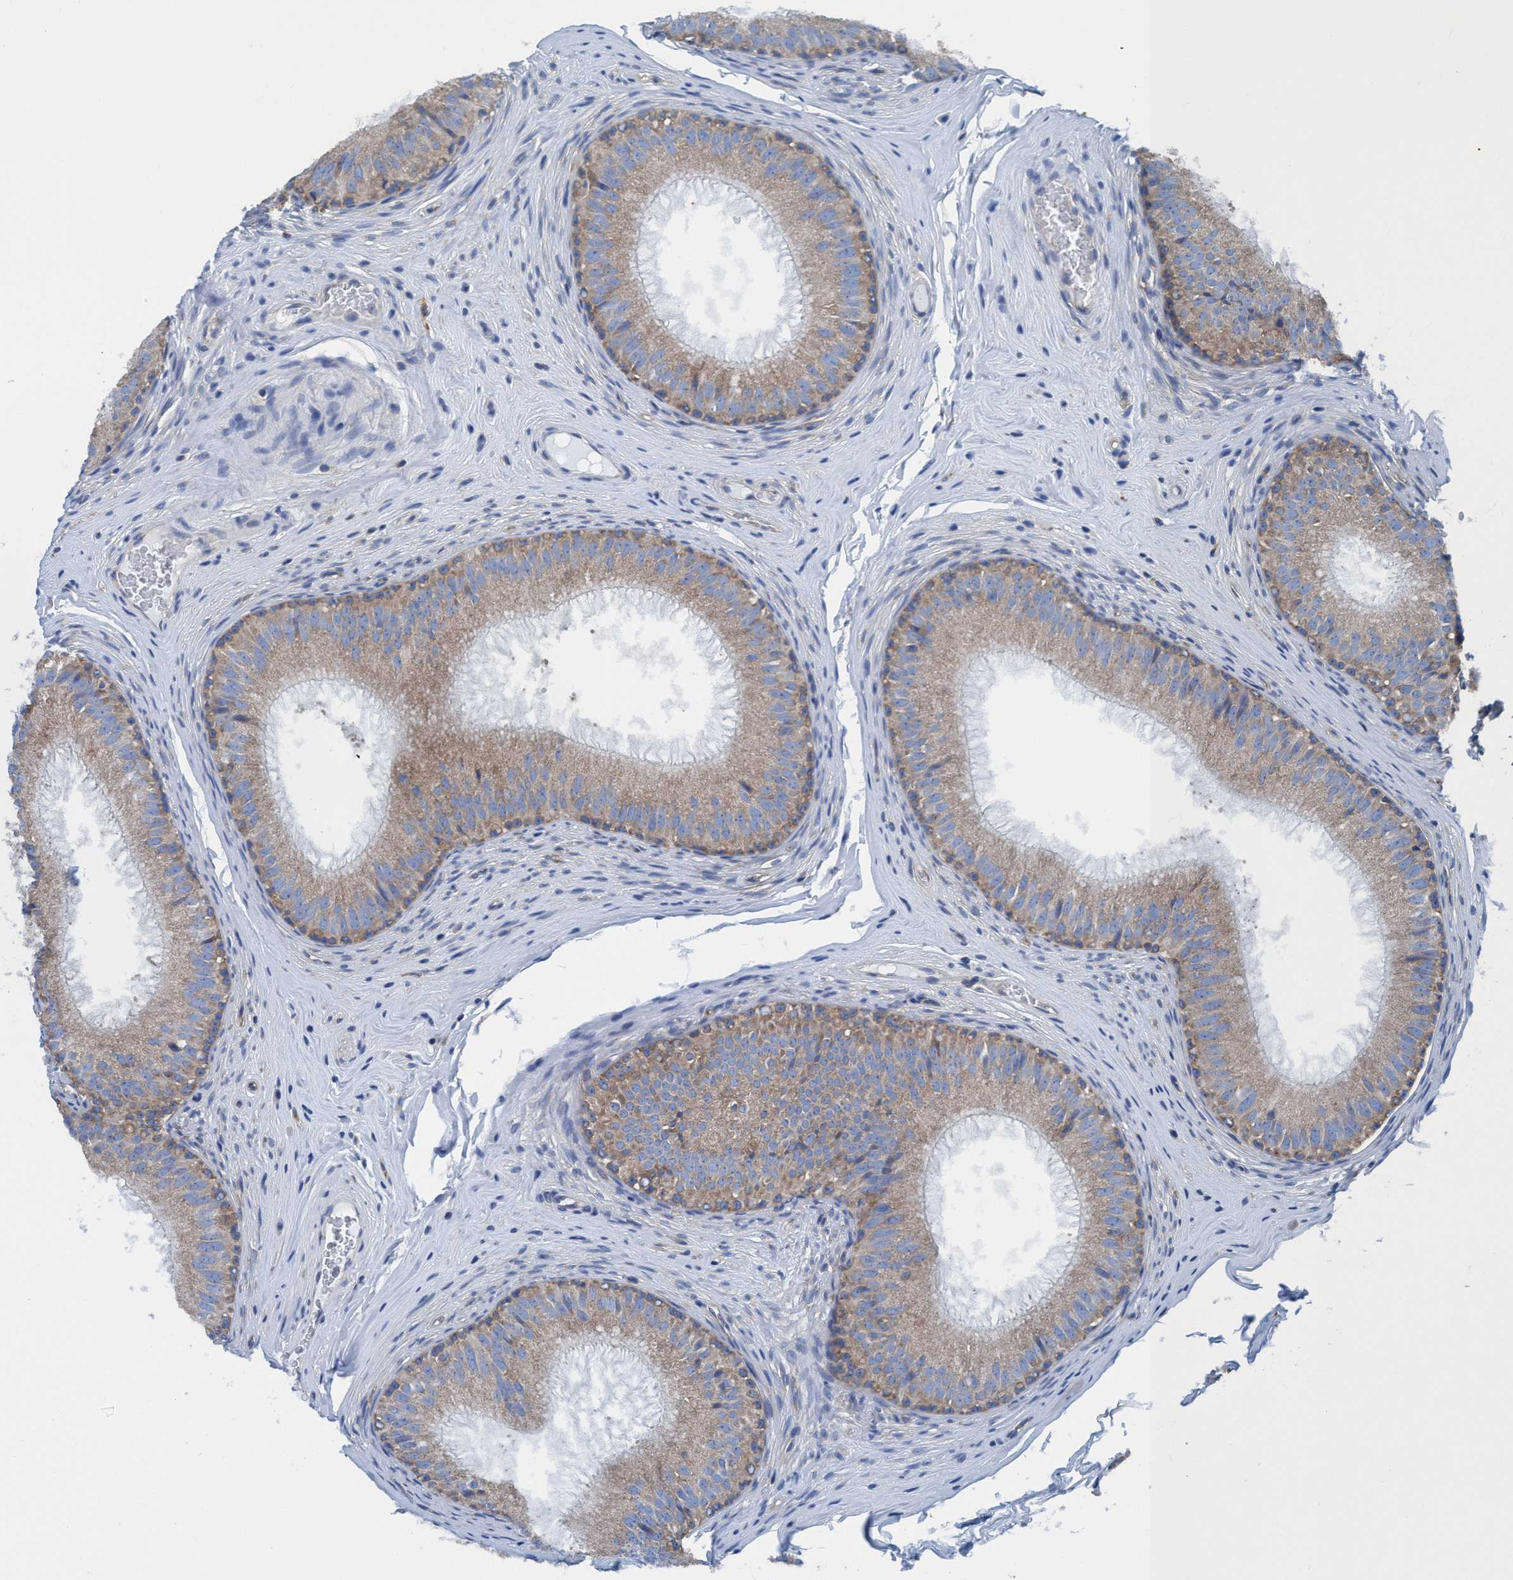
{"staining": {"intensity": "moderate", "quantity": ">75%", "location": "cytoplasmic/membranous"}, "tissue": "epididymis", "cell_type": "Glandular cells", "image_type": "normal", "snomed": [{"axis": "morphology", "description": "Normal tissue, NOS"}, {"axis": "topography", "description": "Epididymis"}], "caption": "An immunohistochemistry histopathology image of benign tissue is shown. Protein staining in brown highlights moderate cytoplasmic/membranous positivity in epididymis within glandular cells. The staining is performed using DAB brown chromogen to label protein expression. The nuclei are counter-stained blue using hematoxylin.", "gene": "NMT1", "patient": {"sex": "male", "age": 32}}